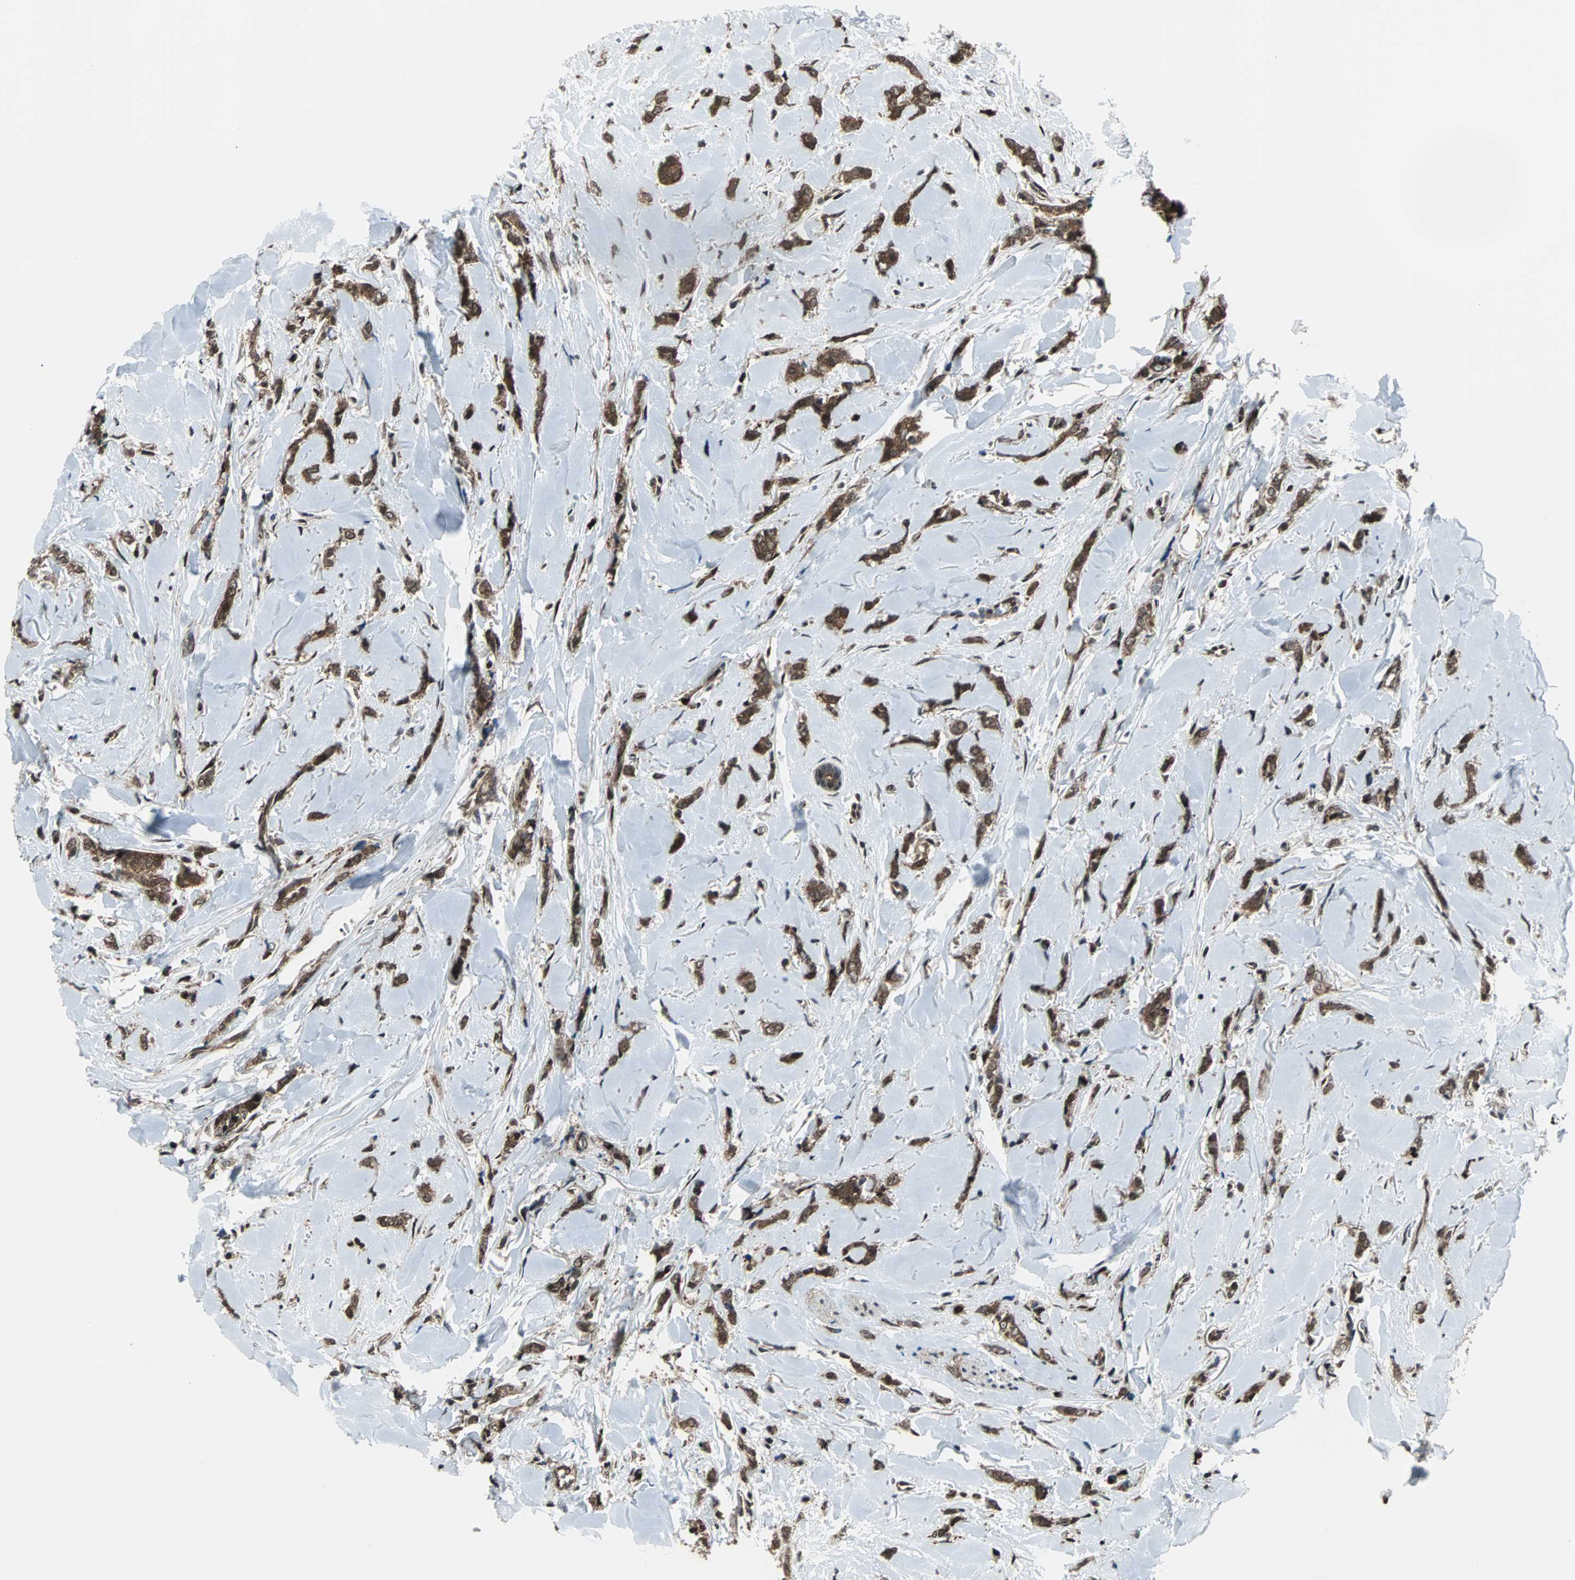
{"staining": {"intensity": "strong", "quantity": ">75%", "location": "cytoplasmic/membranous,nuclear"}, "tissue": "breast cancer", "cell_type": "Tumor cells", "image_type": "cancer", "snomed": [{"axis": "morphology", "description": "Lobular carcinoma"}, {"axis": "topography", "description": "Skin"}, {"axis": "topography", "description": "Breast"}], "caption": "Breast cancer (lobular carcinoma) was stained to show a protein in brown. There is high levels of strong cytoplasmic/membranous and nuclear staining in approximately >75% of tumor cells.", "gene": "VCP", "patient": {"sex": "female", "age": 46}}